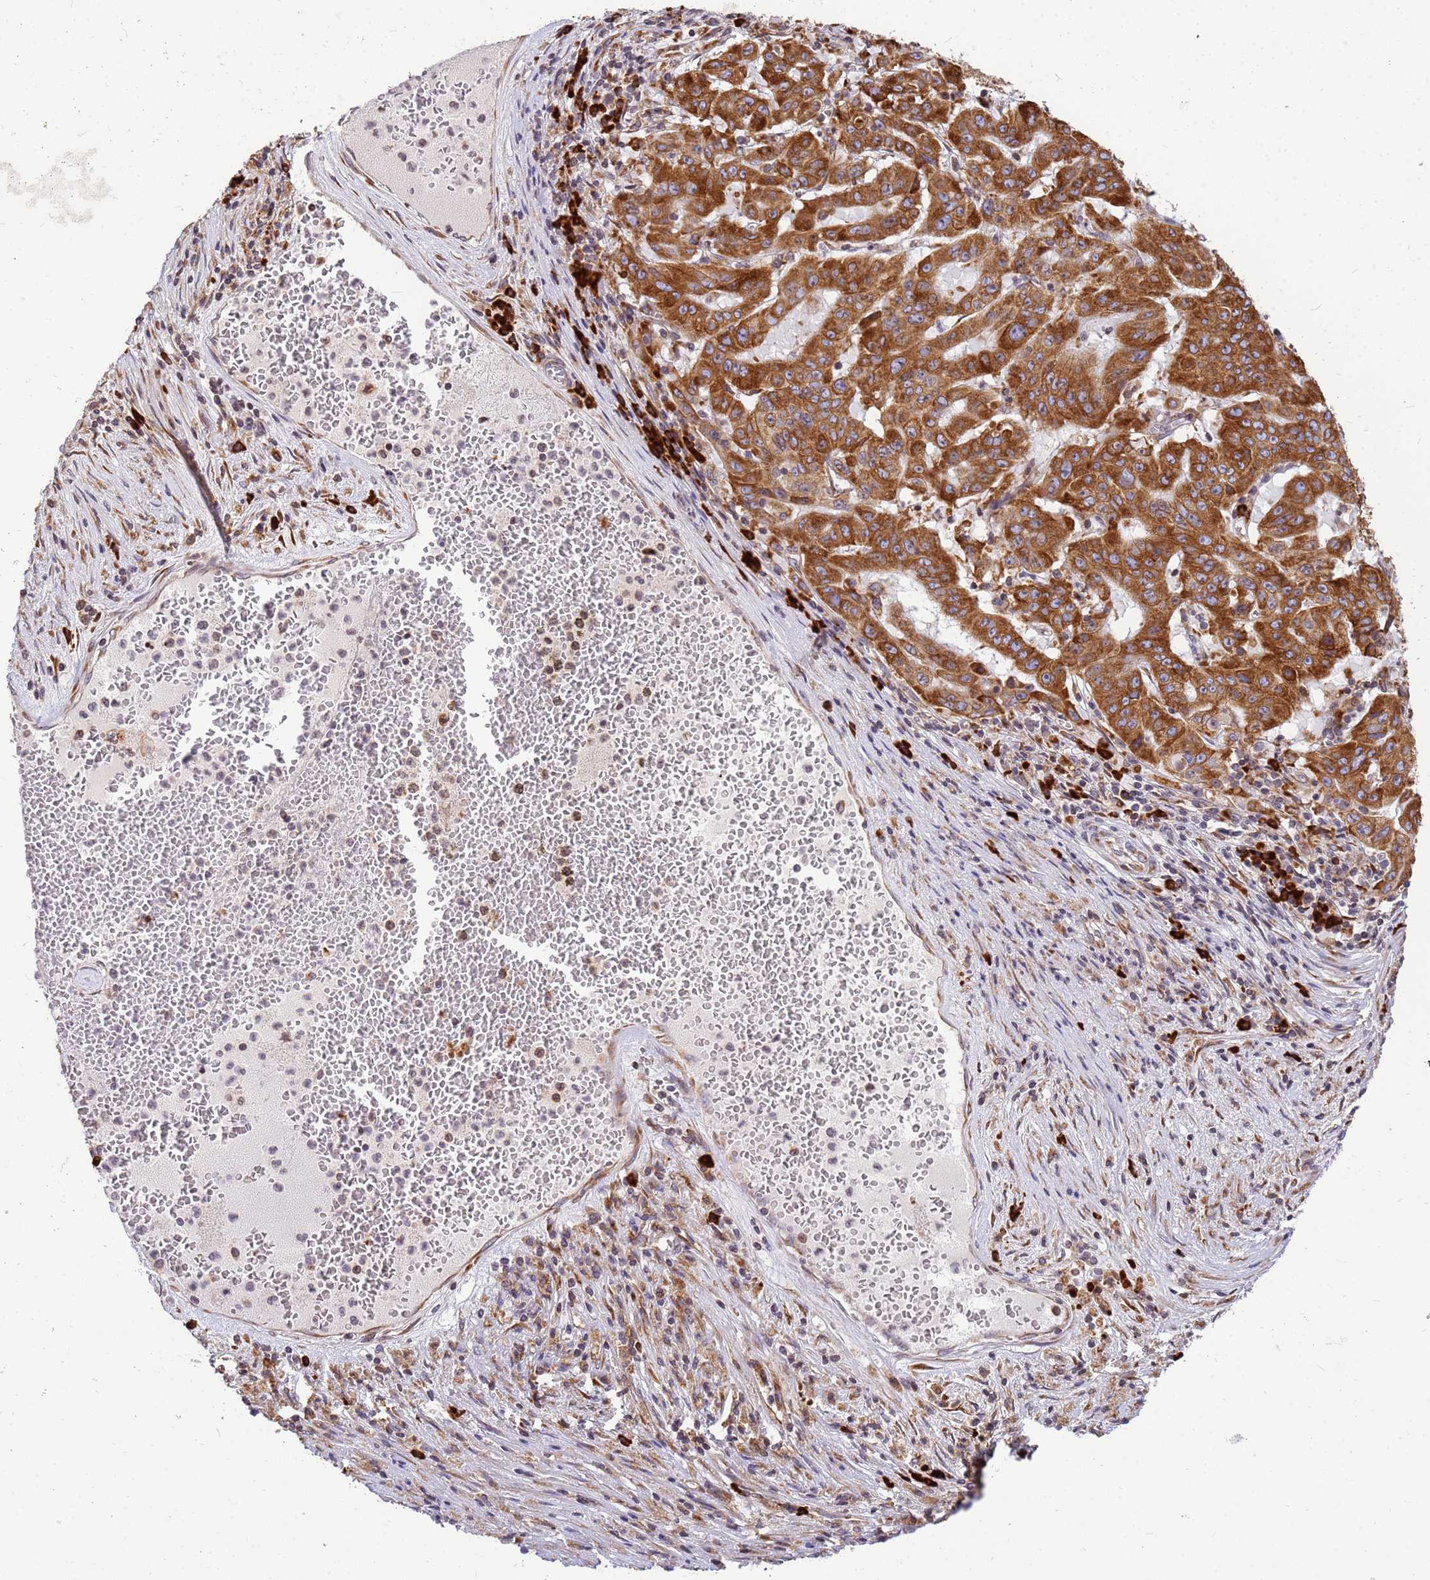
{"staining": {"intensity": "strong", "quantity": ">75%", "location": "cytoplasmic/membranous"}, "tissue": "pancreatic cancer", "cell_type": "Tumor cells", "image_type": "cancer", "snomed": [{"axis": "morphology", "description": "Adenocarcinoma, NOS"}, {"axis": "topography", "description": "Pancreas"}], "caption": "Adenocarcinoma (pancreatic) stained with DAB (3,3'-diaminobenzidine) IHC shows high levels of strong cytoplasmic/membranous expression in about >75% of tumor cells.", "gene": "SSR4", "patient": {"sex": "male", "age": 63}}